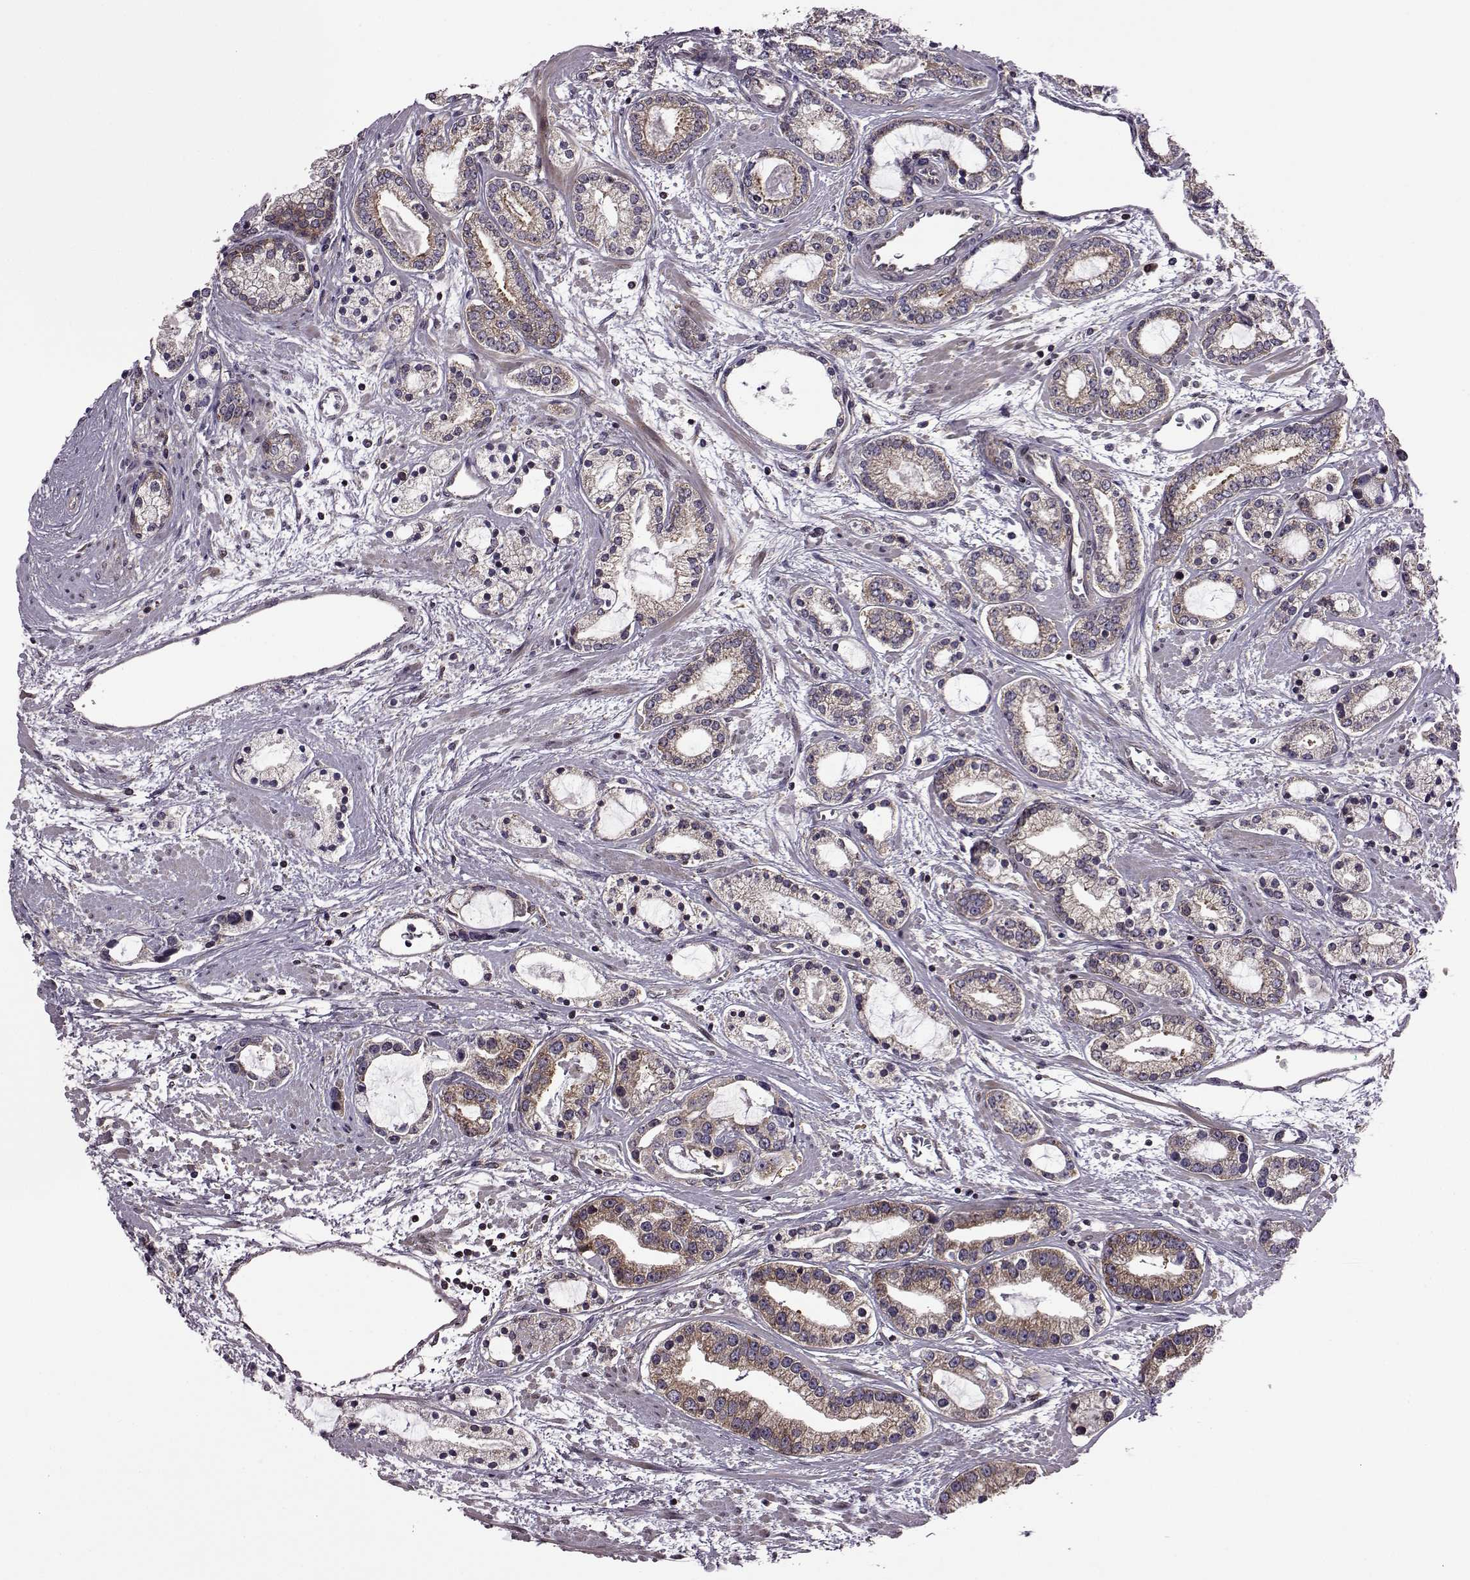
{"staining": {"intensity": "moderate", "quantity": ">75%", "location": "cytoplasmic/membranous"}, "tissue": "prostate cancer", "cell_type": "Tumor cells", "image_type": "cancer", "snomed": [{"axis": "morphology", "description": "Adenocarcinoma, Medium grade"}, {"axis": "topography", "description": "Prostate"}], "caption": "This histopathology image exhibits prostate cancer (medium-grade adenocarcinoma) stained with immunohistochemistry (IHC) to label a protein in brown. The cytoplasmic/membranous of tumor cells show moderate positivity for the protein. Nuclei are counter-stained blue.", "gene": "URI1", "patient": {"sex": "male", "age": 57}}